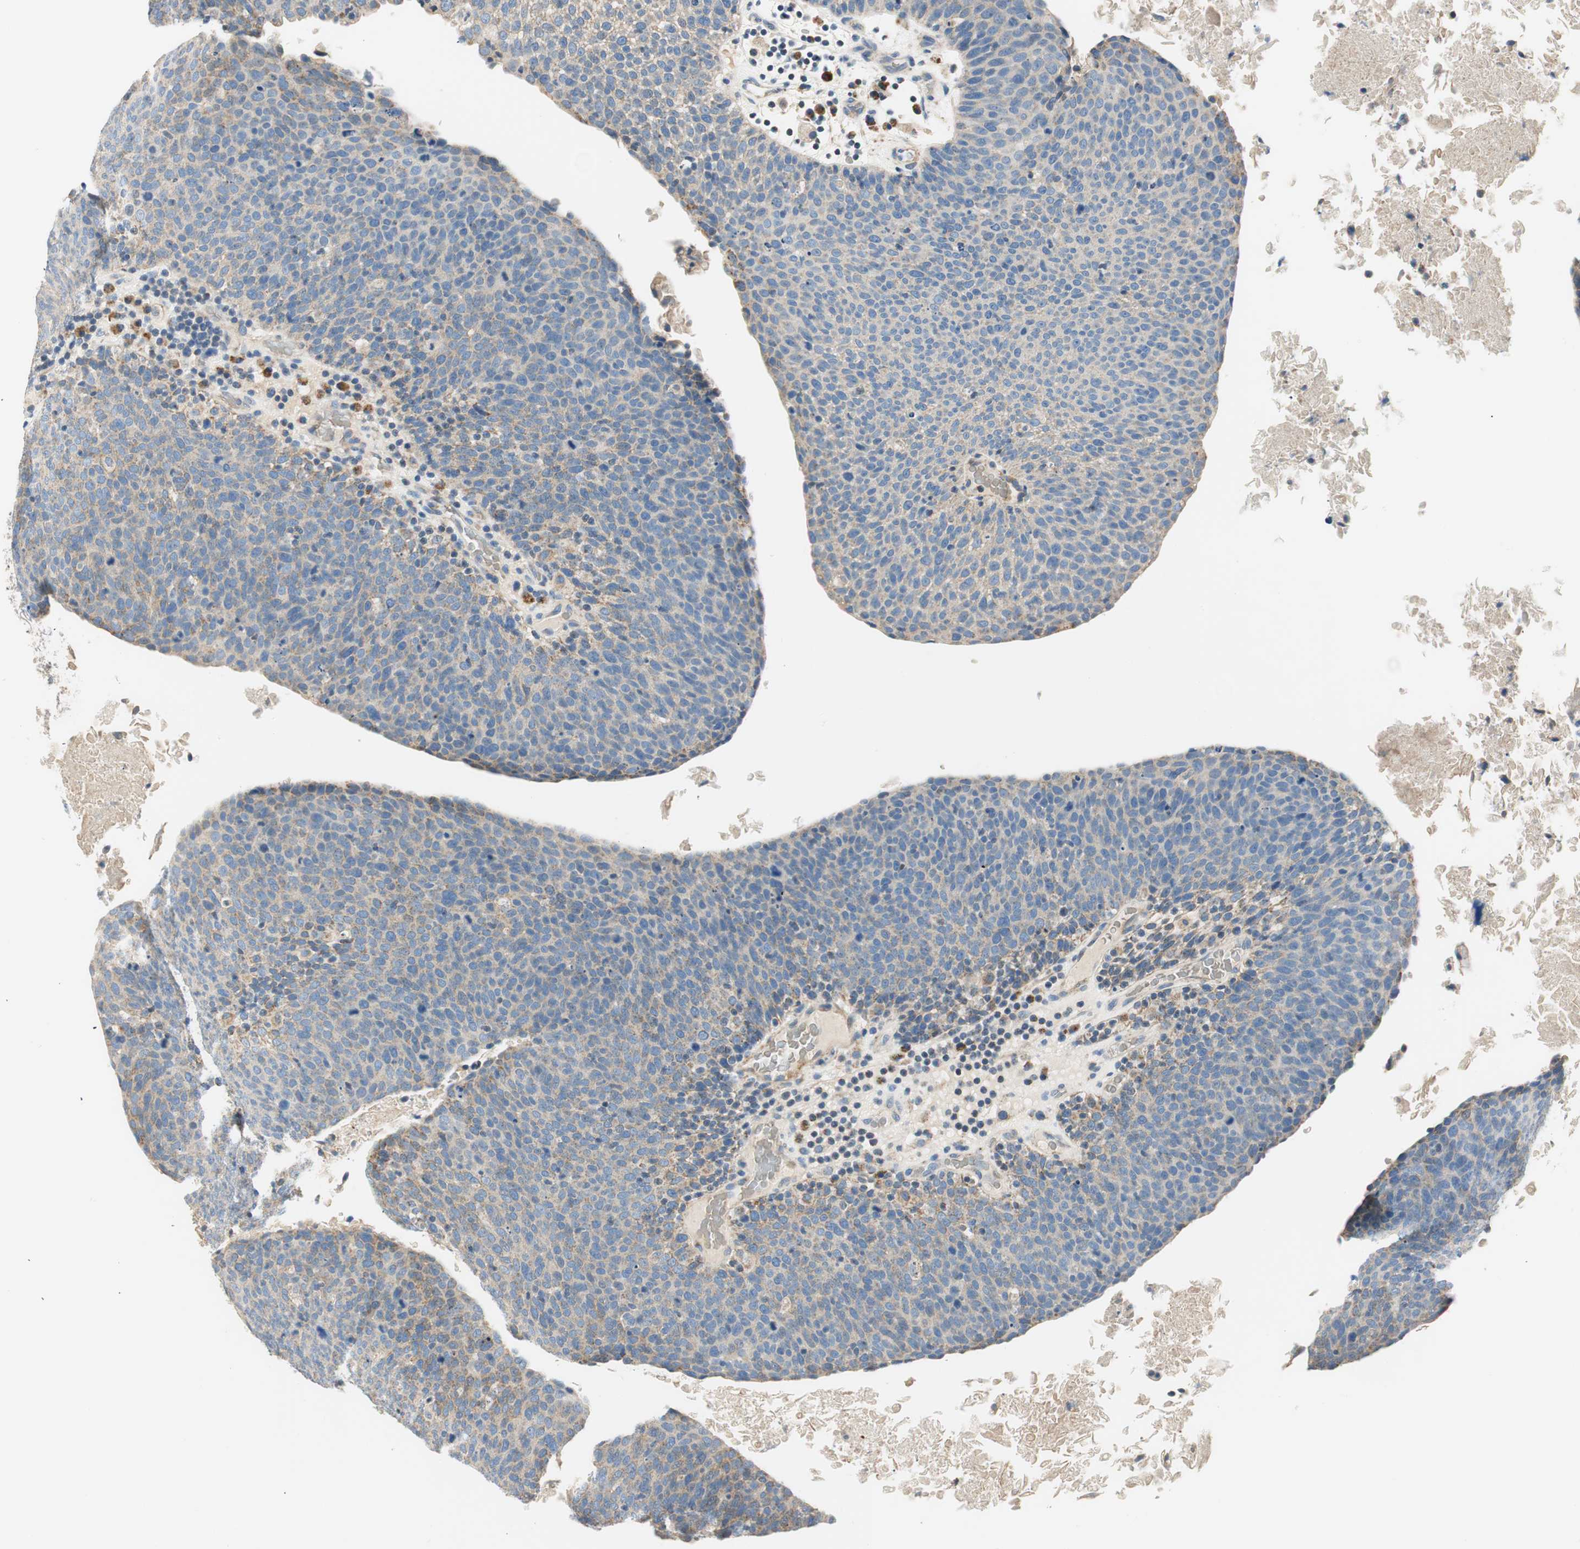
{"staining": {"intensity": "weak", "quantity": "25%-75%", "location": "cytoplasmic/membranous"}, "tissue": "head and neck cancer", "cell_type": "Tumor cells", "image_type": "cancer", "snomed": [{"axis": "morphology", "description": "Squamous cell carcinoma, NOS"}, {"axis": "morphology", "description": "Squamous cell carcinoma, metastatic, NOS"}, {"axis": "topography", "description": "Lymph node"}, {"axis": "topography", "description": "Head-Neck"}], "caption": "Immunohistochemistry (DAB) staining of head and neck cancer (metastatic squamous cell carcinoma) demonstrates weak cytoplasmic/membranous protein expression in about 25%-75% of tumor cells. The protein is shown in brown color, while the nuclei are stained blue.", "gene": "RORB", "patient": {"sex": "male", "age": 62}}